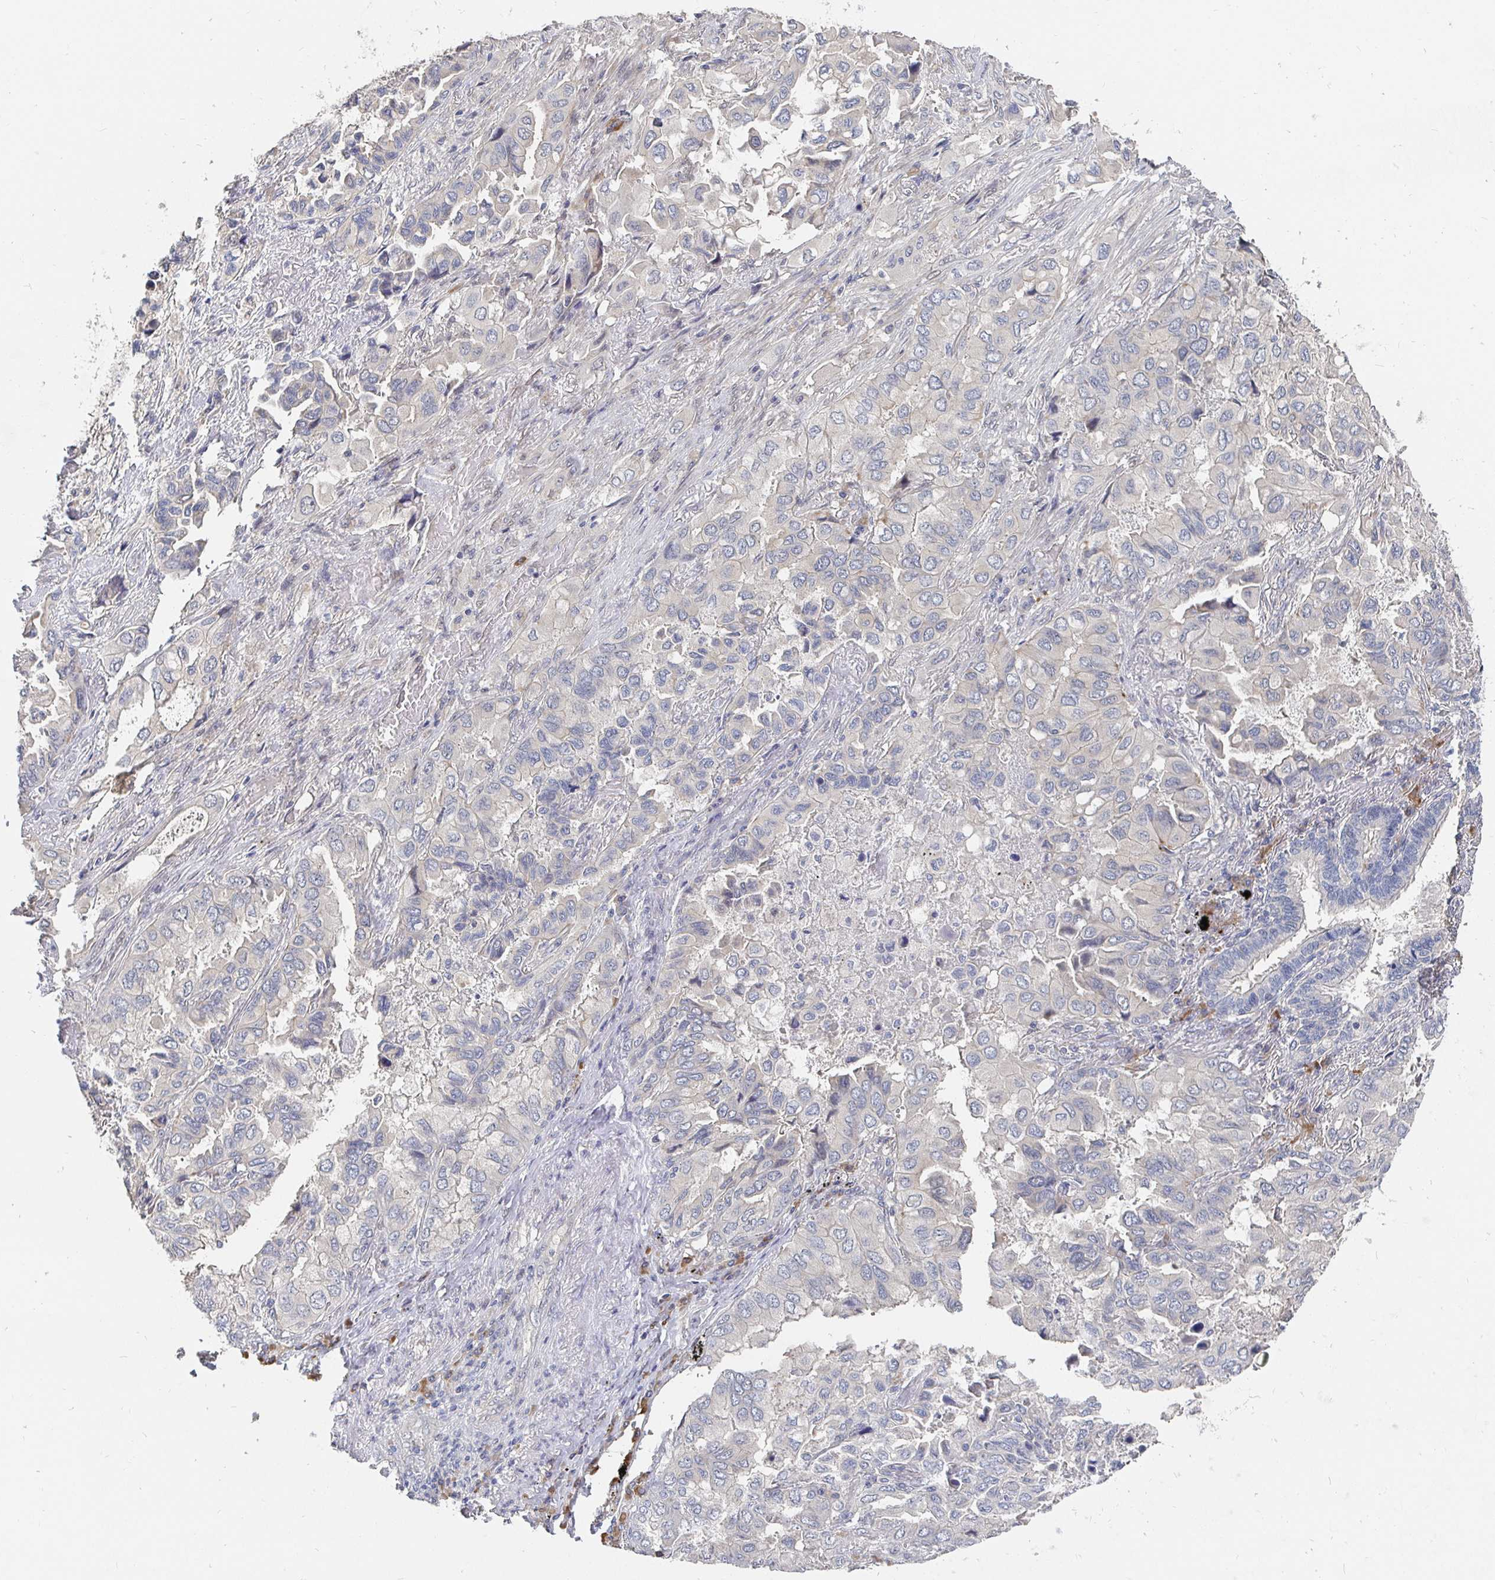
{"staining": {"intensity": "negative", "quantity": "none", "location": "none"}, "tissue": "lung cancer", "cell_type": "Tumor cells", "image_type": "cancer", "snomed": [{"axis": "morphology", "description": "Aneuploidy"}, {"axis": "morphology", "description": "Adenocarcinoma, NOS"}, {"axis": "morphology", "description": "Adenocarcinoma, metastatic, NOS"}, {"axis": "topography", "description": "Lymph node"}, {"axis": "topography", "description": "Lung"}], "caption": "High magnification brightfield microscopy of lung adenocarcinoma stained with DAB (brown) and counterstained with hematoxylin (blue): tumor cells show no significant expression.", "gene": "MEIS1", "patient": {"sex": "female", "age": 48}}